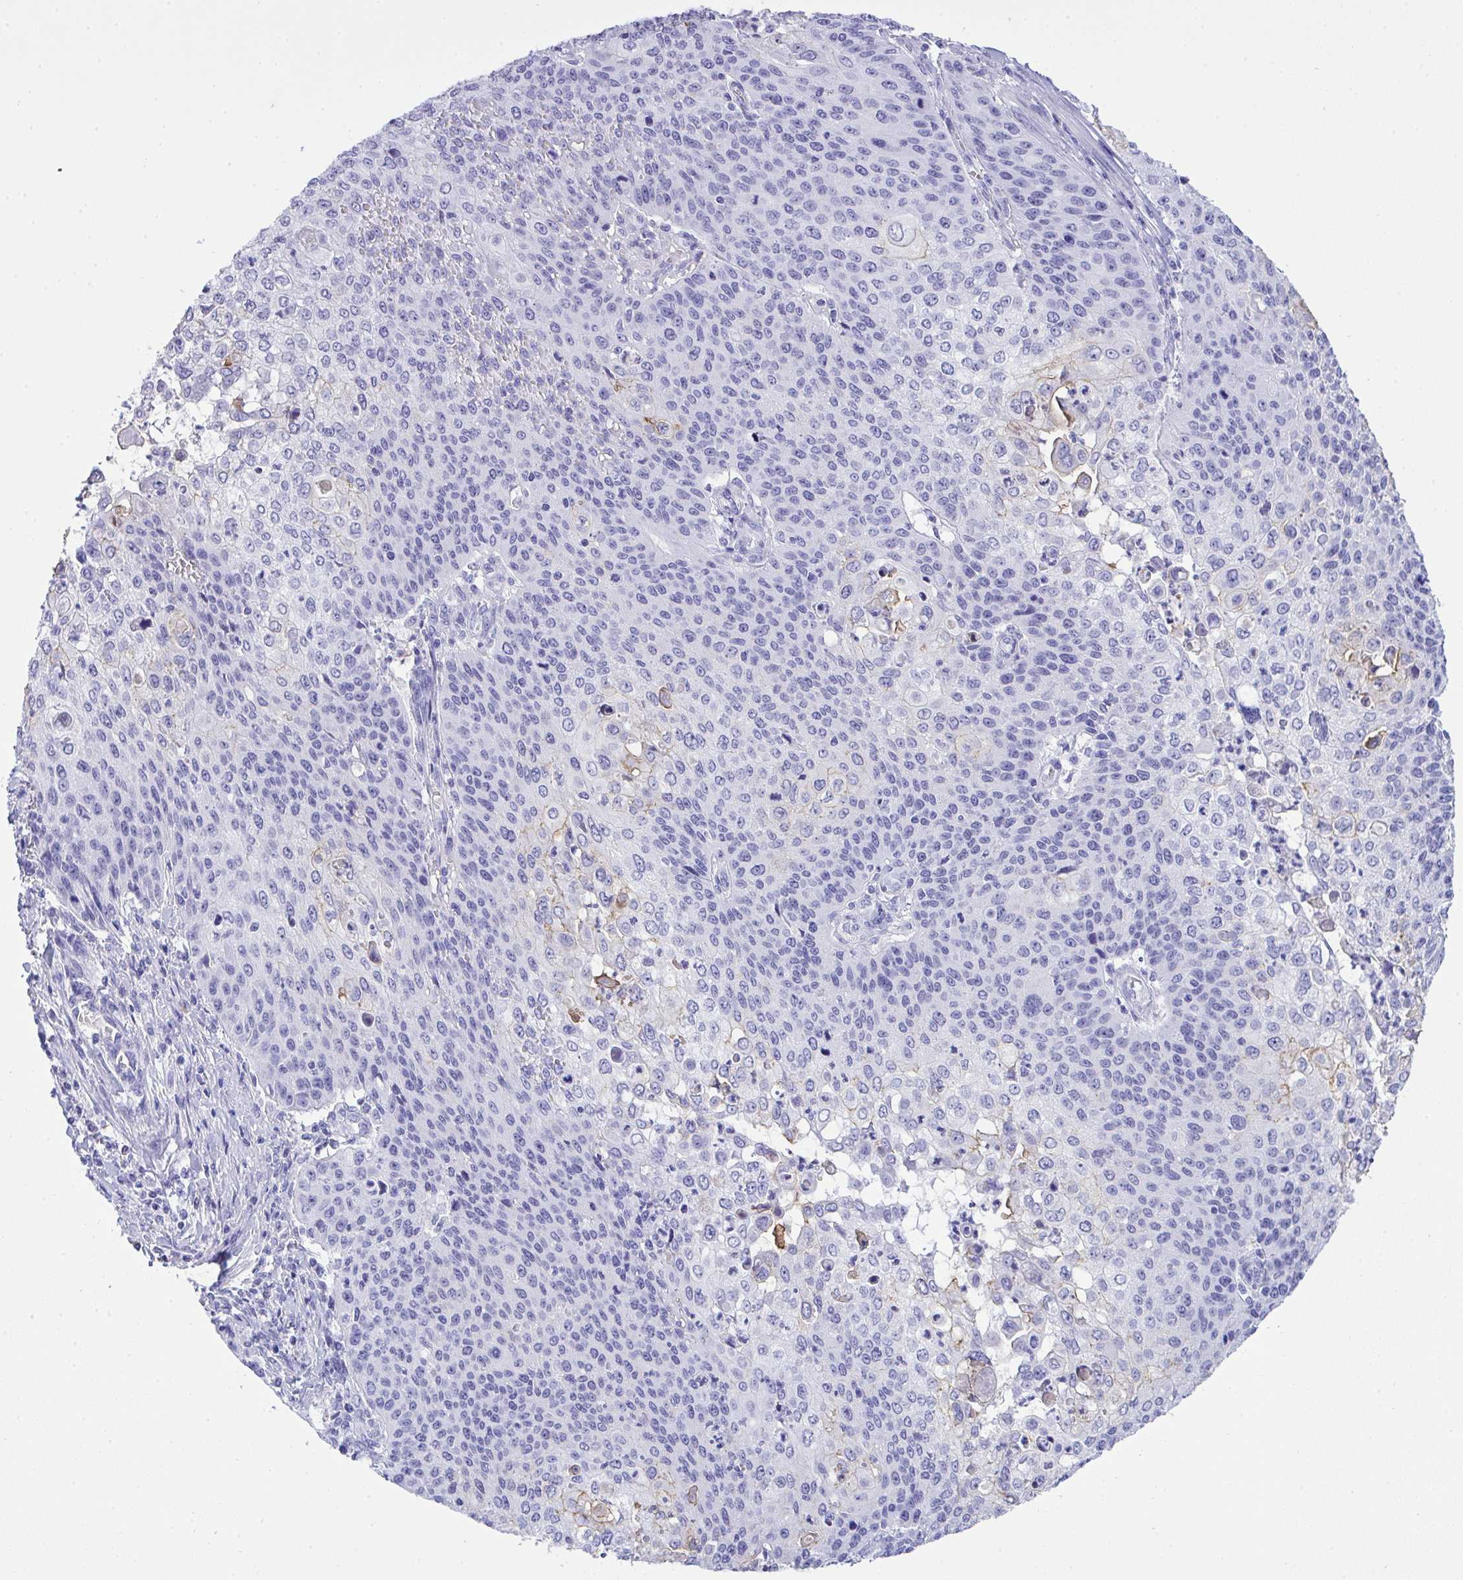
{"staining": {"intensity": "negative", "quantity": "none", "location": "none"}, "tissue": "cervical cancer", "cell_type": "Tumor cells", "image_type": "cancer", "snomed": [{"axis": "morphology", "description": "Squamous cell carcinoma, NOS"}, {"axis": "topography", "description": "Cervix"}], "caption": "A photomicrograph of squamous cell carcinoma (cervical) stained for a protein displays no brown staining in tumor cells.", "gene": "AKR1D1", "patient": {"sex": "female", "age": 65}}